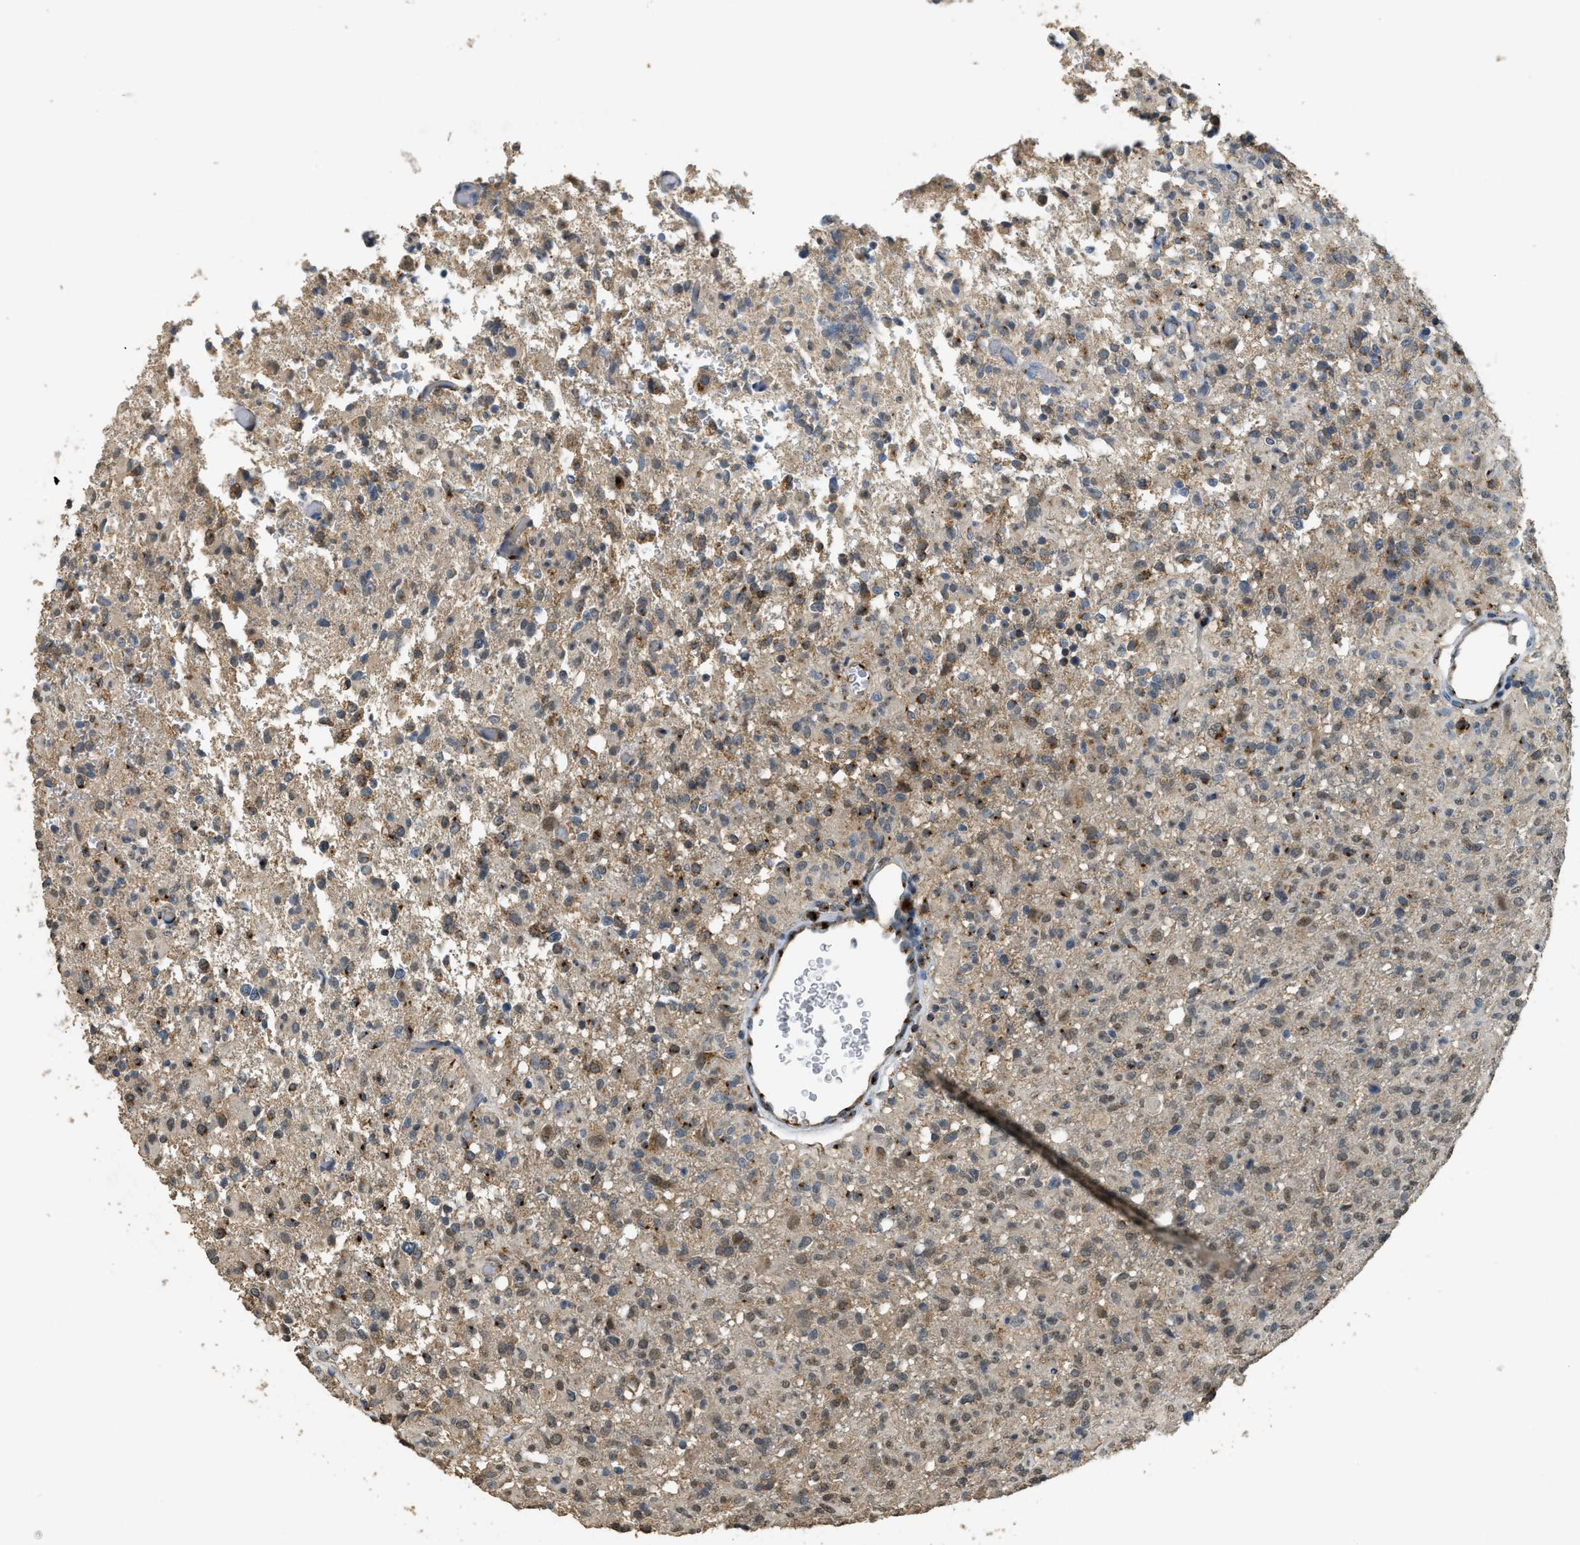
{"staining": {"intensity": "moderate", "quantity": ">75%", "location": "cytoplasmic/membranous,nuclear"}, "tissue": "glioma", "cell_type": "Tumor cells", "image_type": "cancer", "snomed": [{"axis": "morphology", "description": "Glioma, malignant, High grade"}, {"axis": "topography", "description": "Brain"}], "caption": "Glioma was stained to show a protein in brown. There is medium levels of moderate cytoplasmic/membranous and nuclear positivity in about >75% of tumor cells.", "gene": "IPO7", "patient": {"sex": "female", "age": 57}}